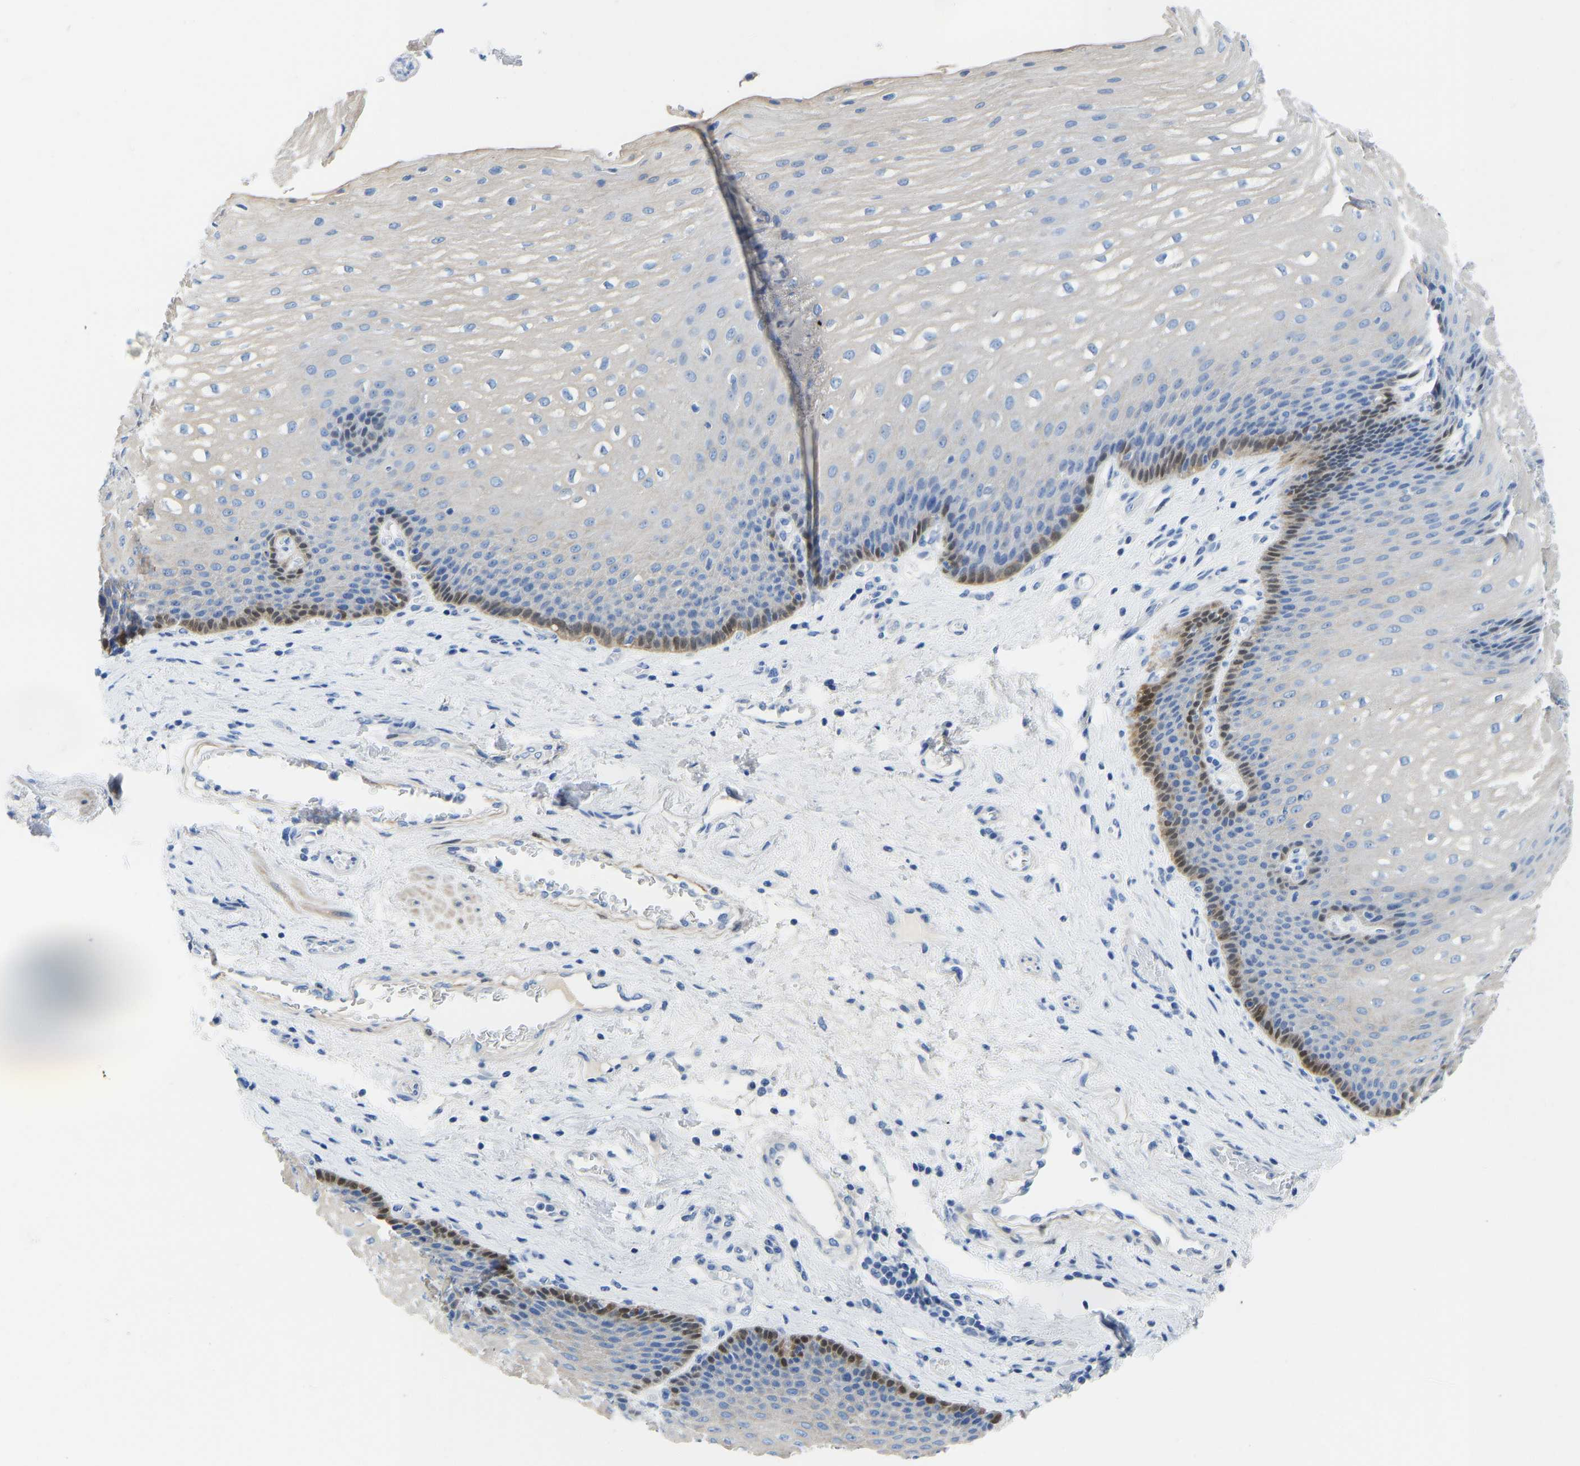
{"staining": {"intensity": "moderate", "quantity": "<25%", "location": "cytoplasmic/membranous"}, "tissue": "esophagus", "cell_type": "Squamous epithelial cells", "image_type": "normal", "snomed": [{"axis": "morphology", "description": "Normal tissue, NOS"}, {"axis": "topography", "description": "Esophagus"}], "caption": "DAB (3,3'-diaminobenzidine) immunohistochemical staining of benign esophagus exhibits moderate cytoplasmic/membranous protein staining in about <25% of squamous epithelial cells.", "gene": "NKAIN3", "patient": {"sex": "male", "age": 48}}